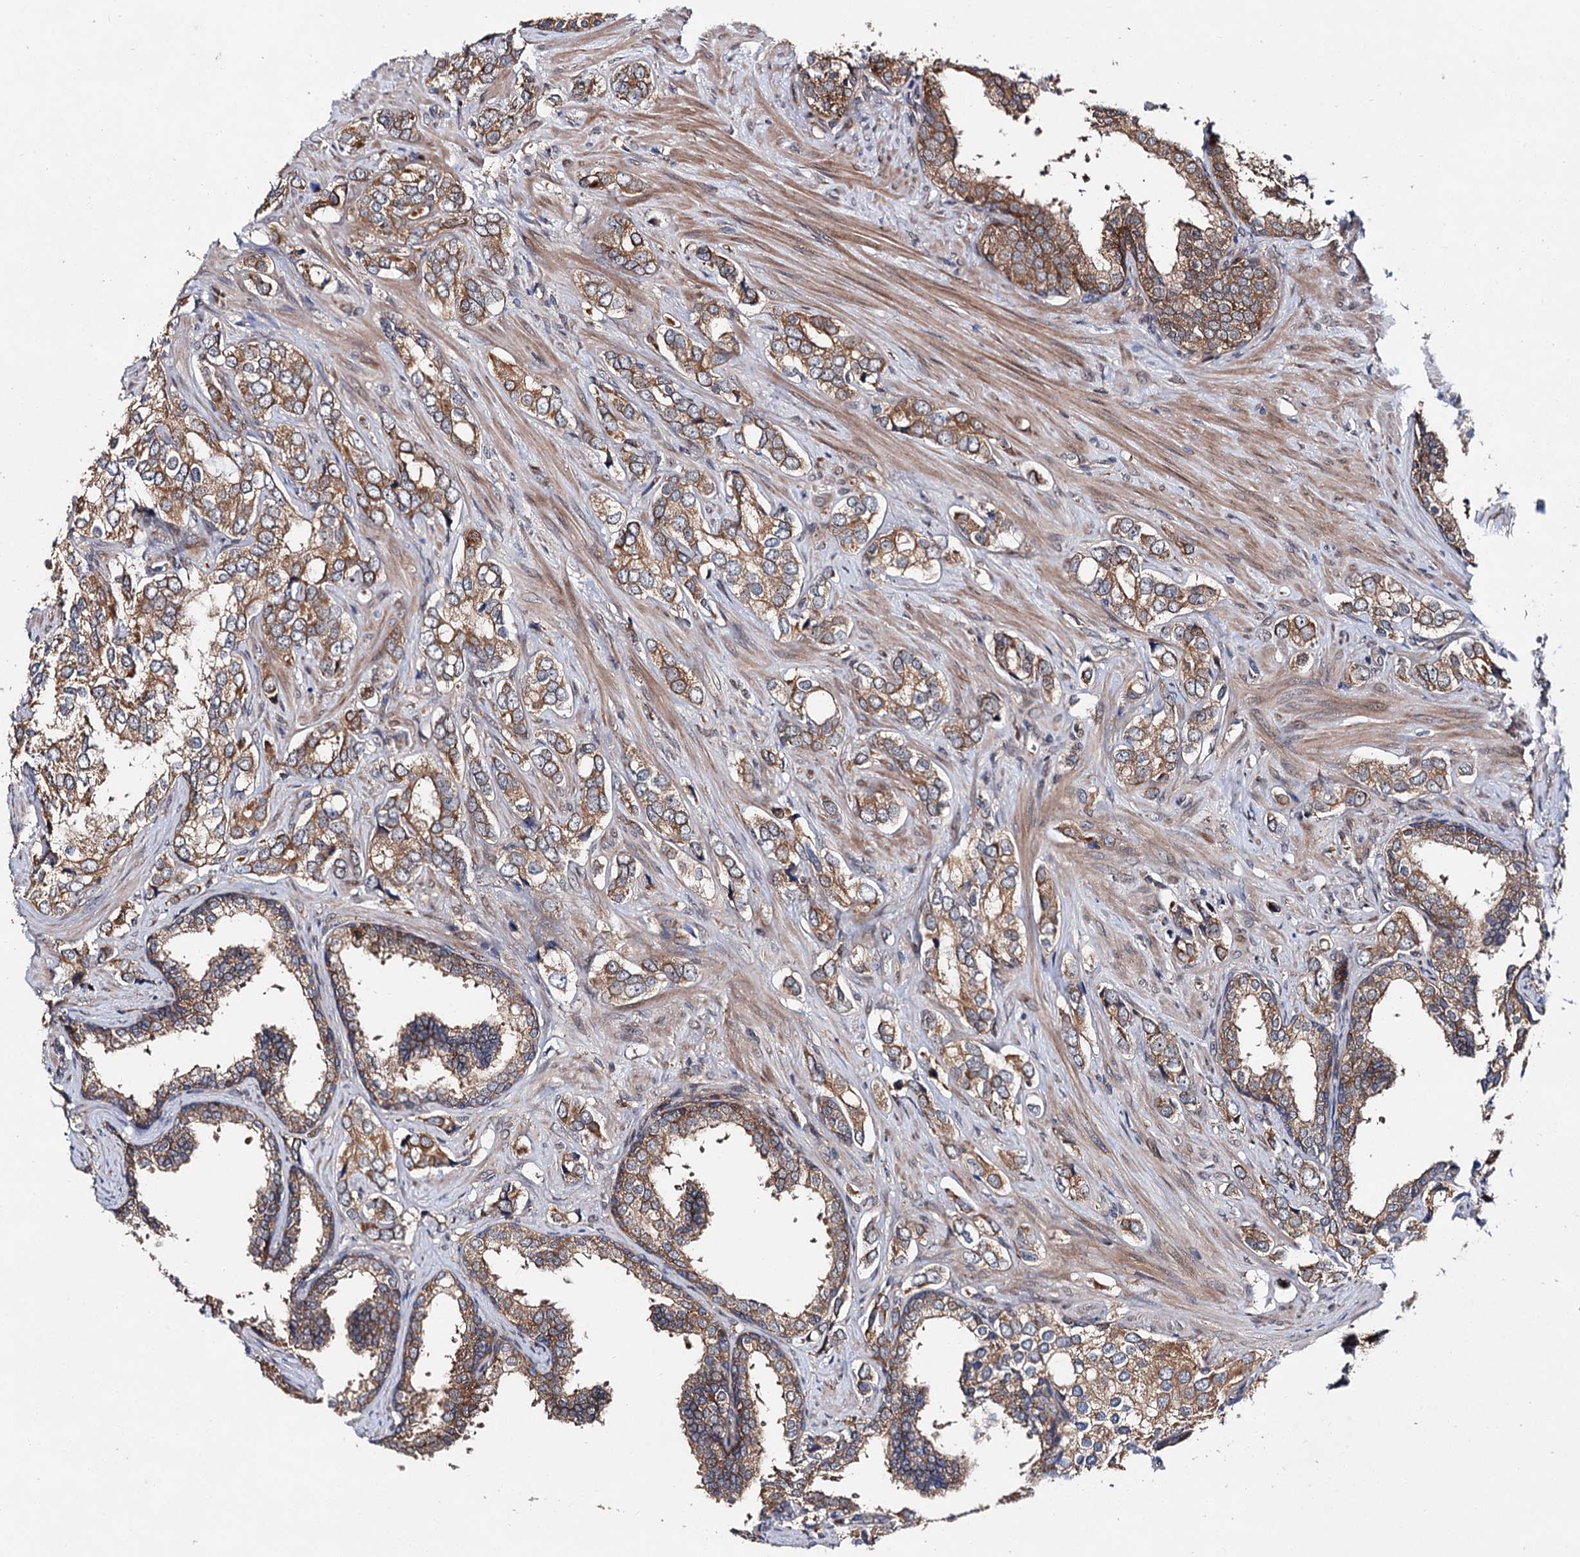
{"staining": {"intensity": "moderate", "quantity": ">75%", "location": "cytoplasmic/membranous"}, "tissue": "prostate cancer", "cell_type": "Tumor cells", "image_type": "cancer", "snomed": [{"axis": "morphology", "description": "Adenocarcinoma, High grade"}, {"axis": "topography", "description": "Prostate"}], "caption": "Prostate cancer (adenocarcinoma (high-grade)) stained for a protein exhibits moderate cytoplasmic/membranous positivity in tumor cells. The staining is performed using DAB brown chromogen to label protein expression. The nuclei are counter-stained blue using hematoxylin.", "gene": "NAA25", "patient": {"sex": "male", "age": 66}}